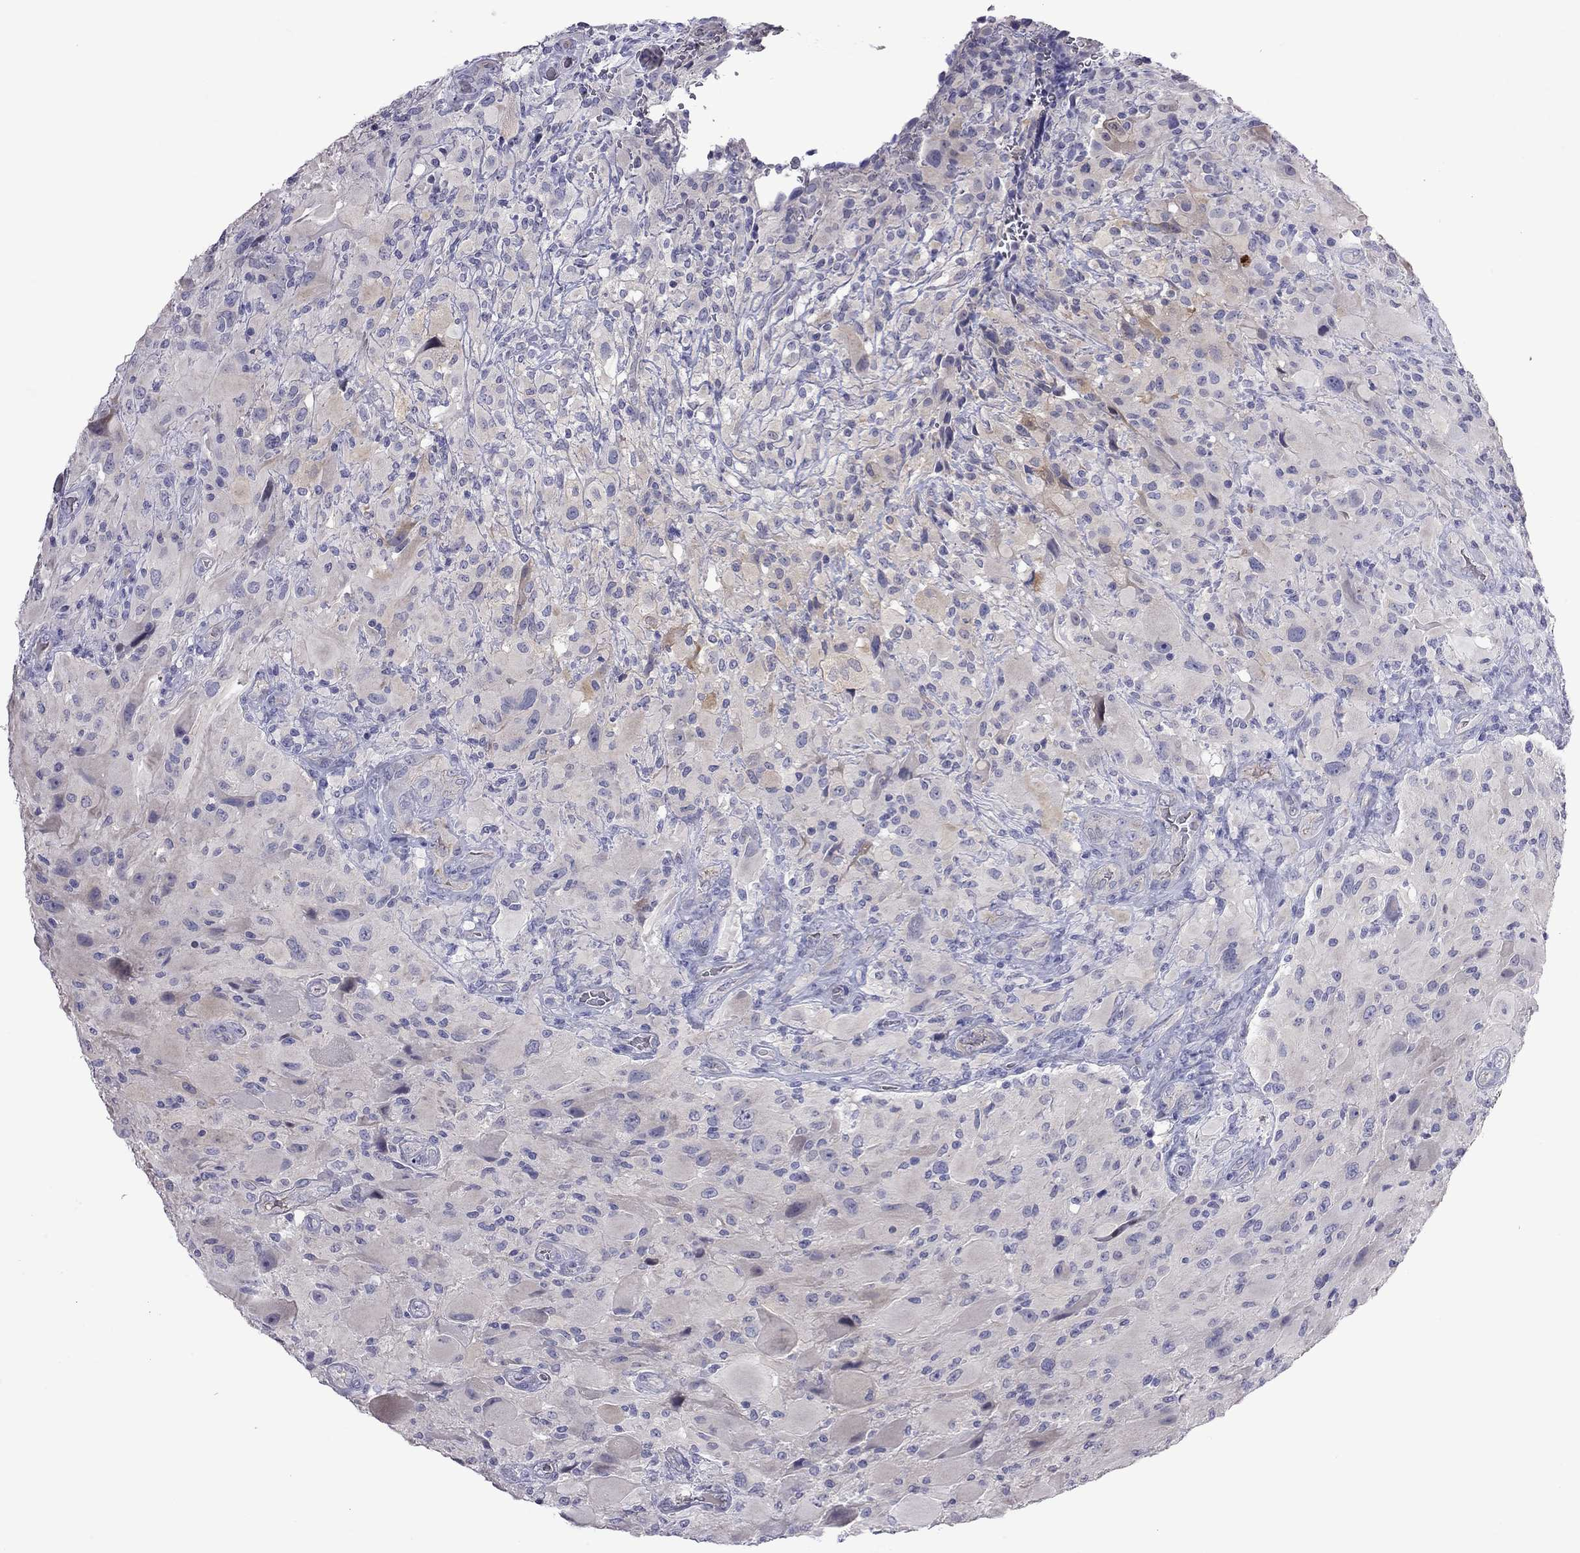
{"staining": {"intensity": "negative", "quantity": "none", "location": "none"}, "tissue": "glioma", "cell_type": "Tumor cells", "image_type": "cancer", "snomed": [{"axis": "morphology", "description": "Glioma, malignant, High grade"}, {"axis": "topography", "description": "Cerebral cortex"}], "caption": "DAB (3,3'-diaminobenzidine) immunohistochemical staining of human glioma reveals no significant positivity in tumor cells.", "gene": "FEZ1", "patient": {"sex": "male", "age": 35}}